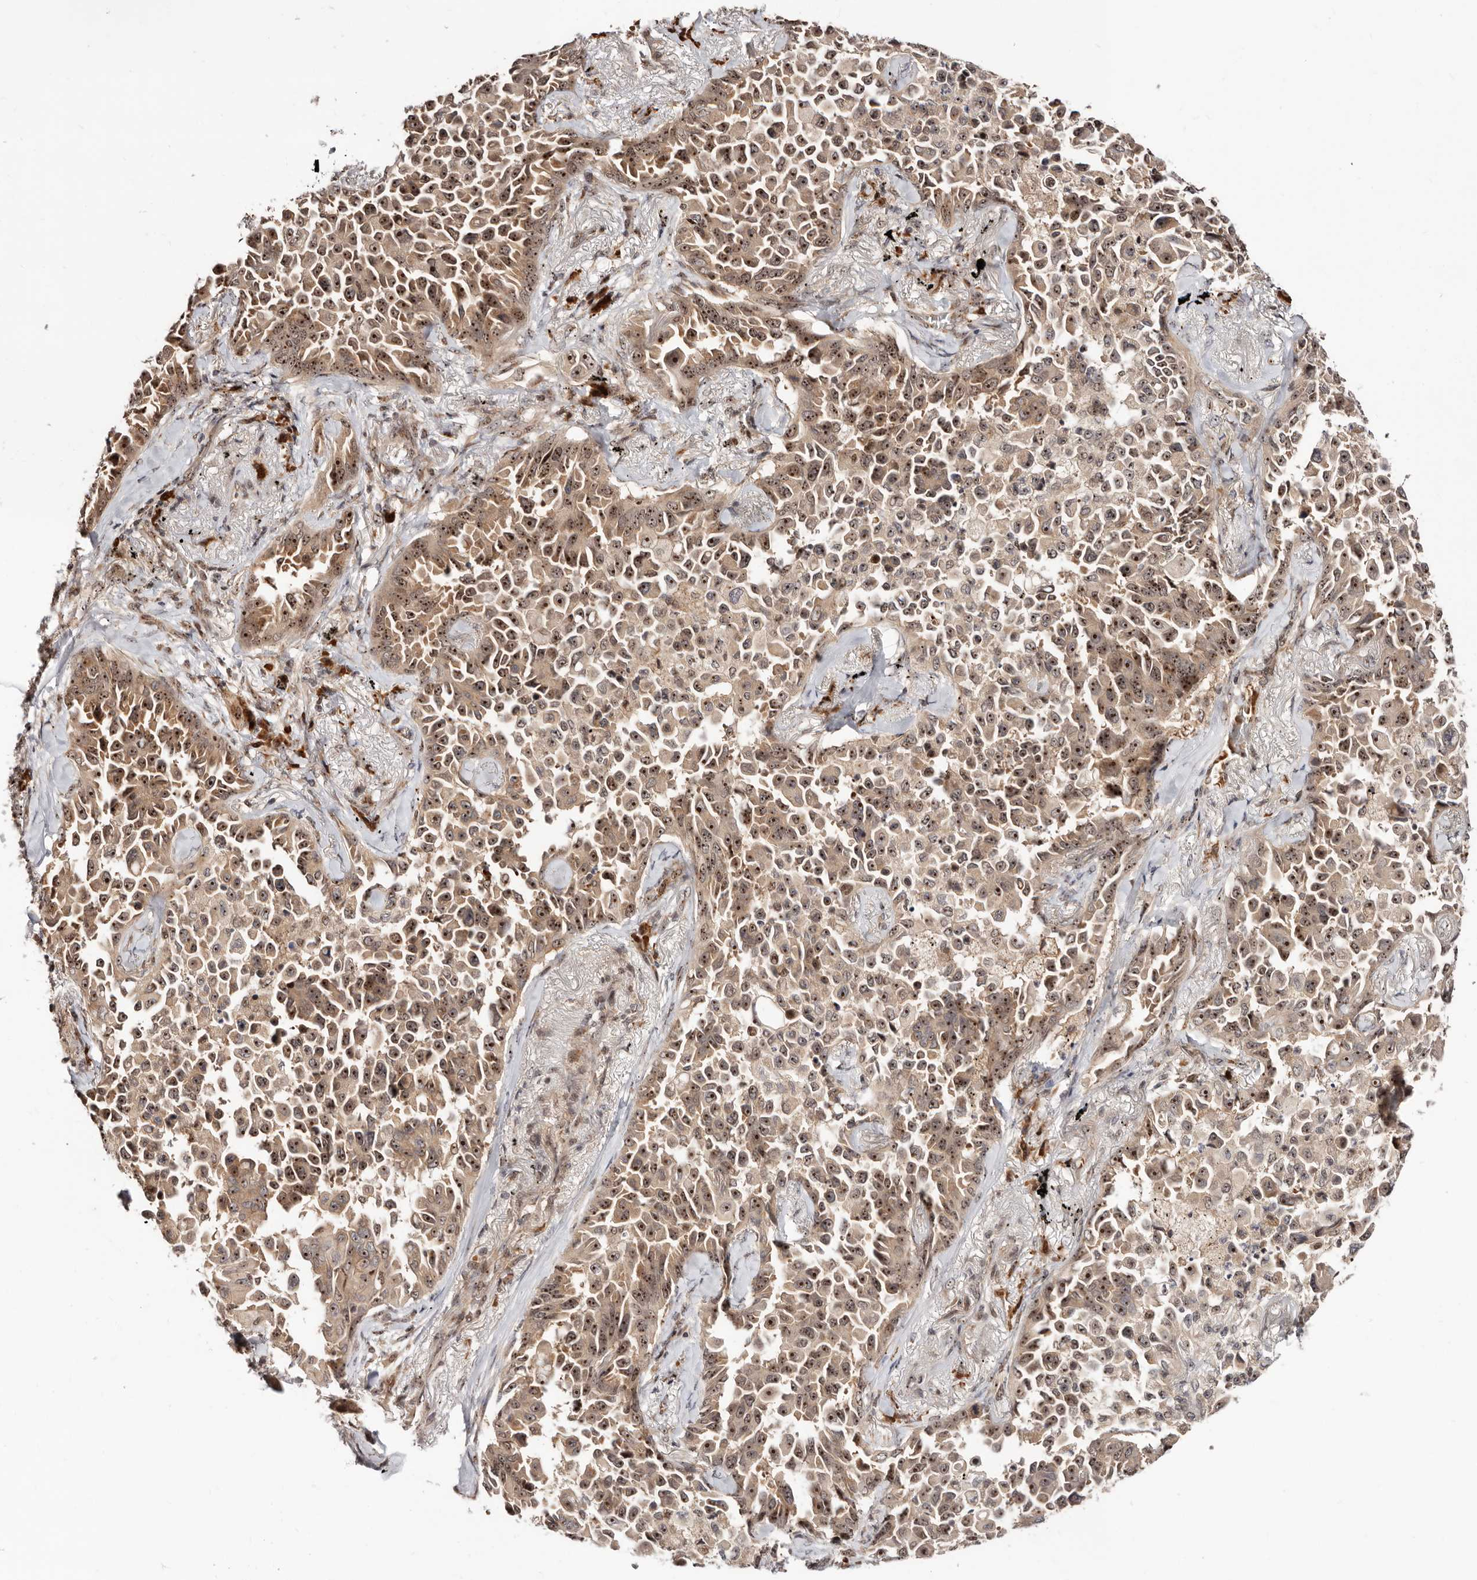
{"staining": {"intensity": "strong", "quantity": ">75%", "location": "cytoplasmic/membranous,nuclear"}, "tissue": "lung cancer", "cell_type": "Tumor cells", "image_type": "cancer", "snomed": [{"axis": "morphology", "description": "Adenocarcinoma, NOS"}, {"axis": "topography", "description": "Lung"}], "caption": "Protein staining demonstrates strong cytoplasmic/membranous and nuclear staining in approximately >75% of tumor cells in adenocarcinoma (lung). Immunohistochemistry stains the protein in brown and the nuclei are stained blue.", "gene": "APOL6", "patient": {"sex": "female", "age": 67}}